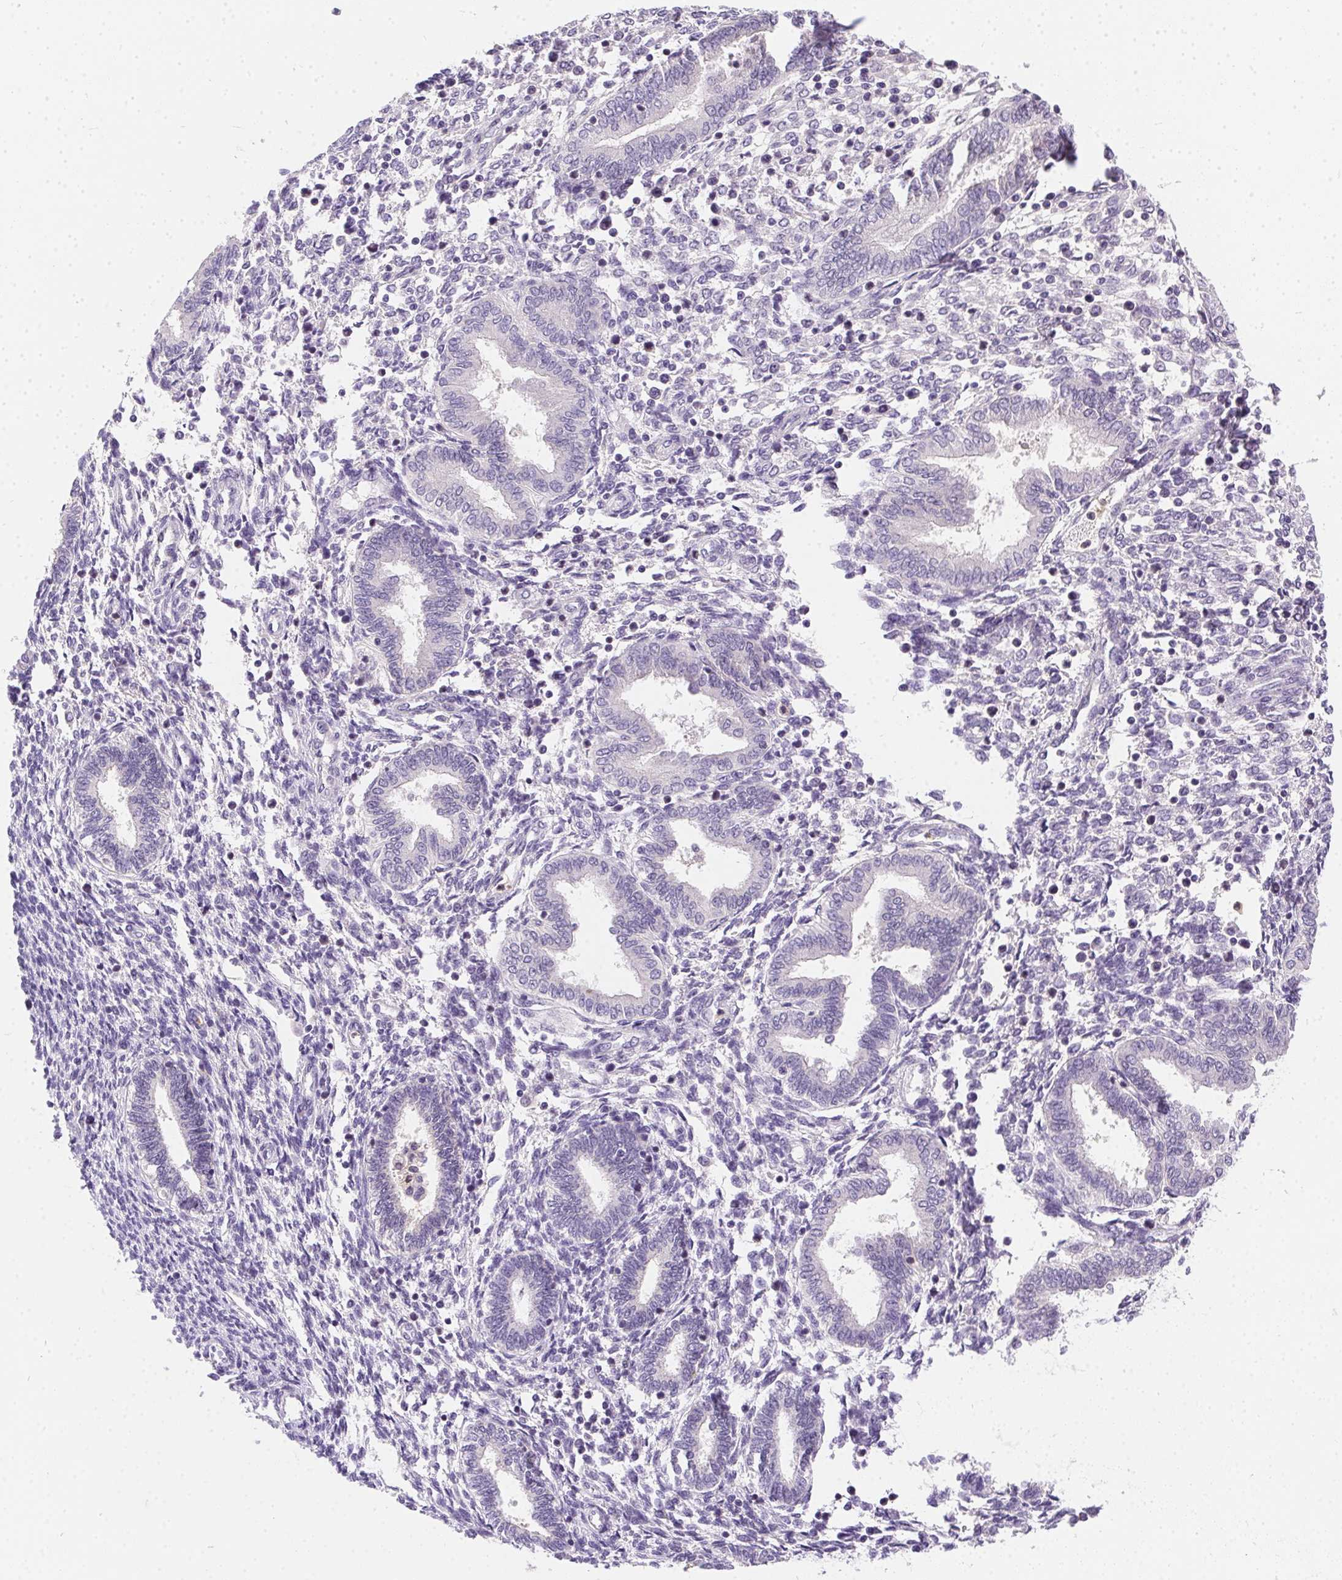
{"staining": {"intensity": "negative", "quantity": "none", "location": "none"}, "tissue": "endometrium", "cell_type": "Cells in endometrial stroma", "image_type": "normal", "snomed": [{"axis": "morphology", "description": "Normal tissue, NOS"}, {"axis": "topography", "description": "Endometrium"}], "caption": "This image is of unremarkable endometrium stained with immunohistochemistry (IHC) to label a protein in brown with the nuclei are counter-stained blue. There is no staining in cells in endometrial stroma. (Stains: DAB (3,3'-diaminobenzidine) immunohistochemistry (IHC) with hematoxylin counter stain, Microscopy: brightfield microscopy at high magnification).", "gene": "SSTR4", "patient": {"sex": "female", "age": 42}}